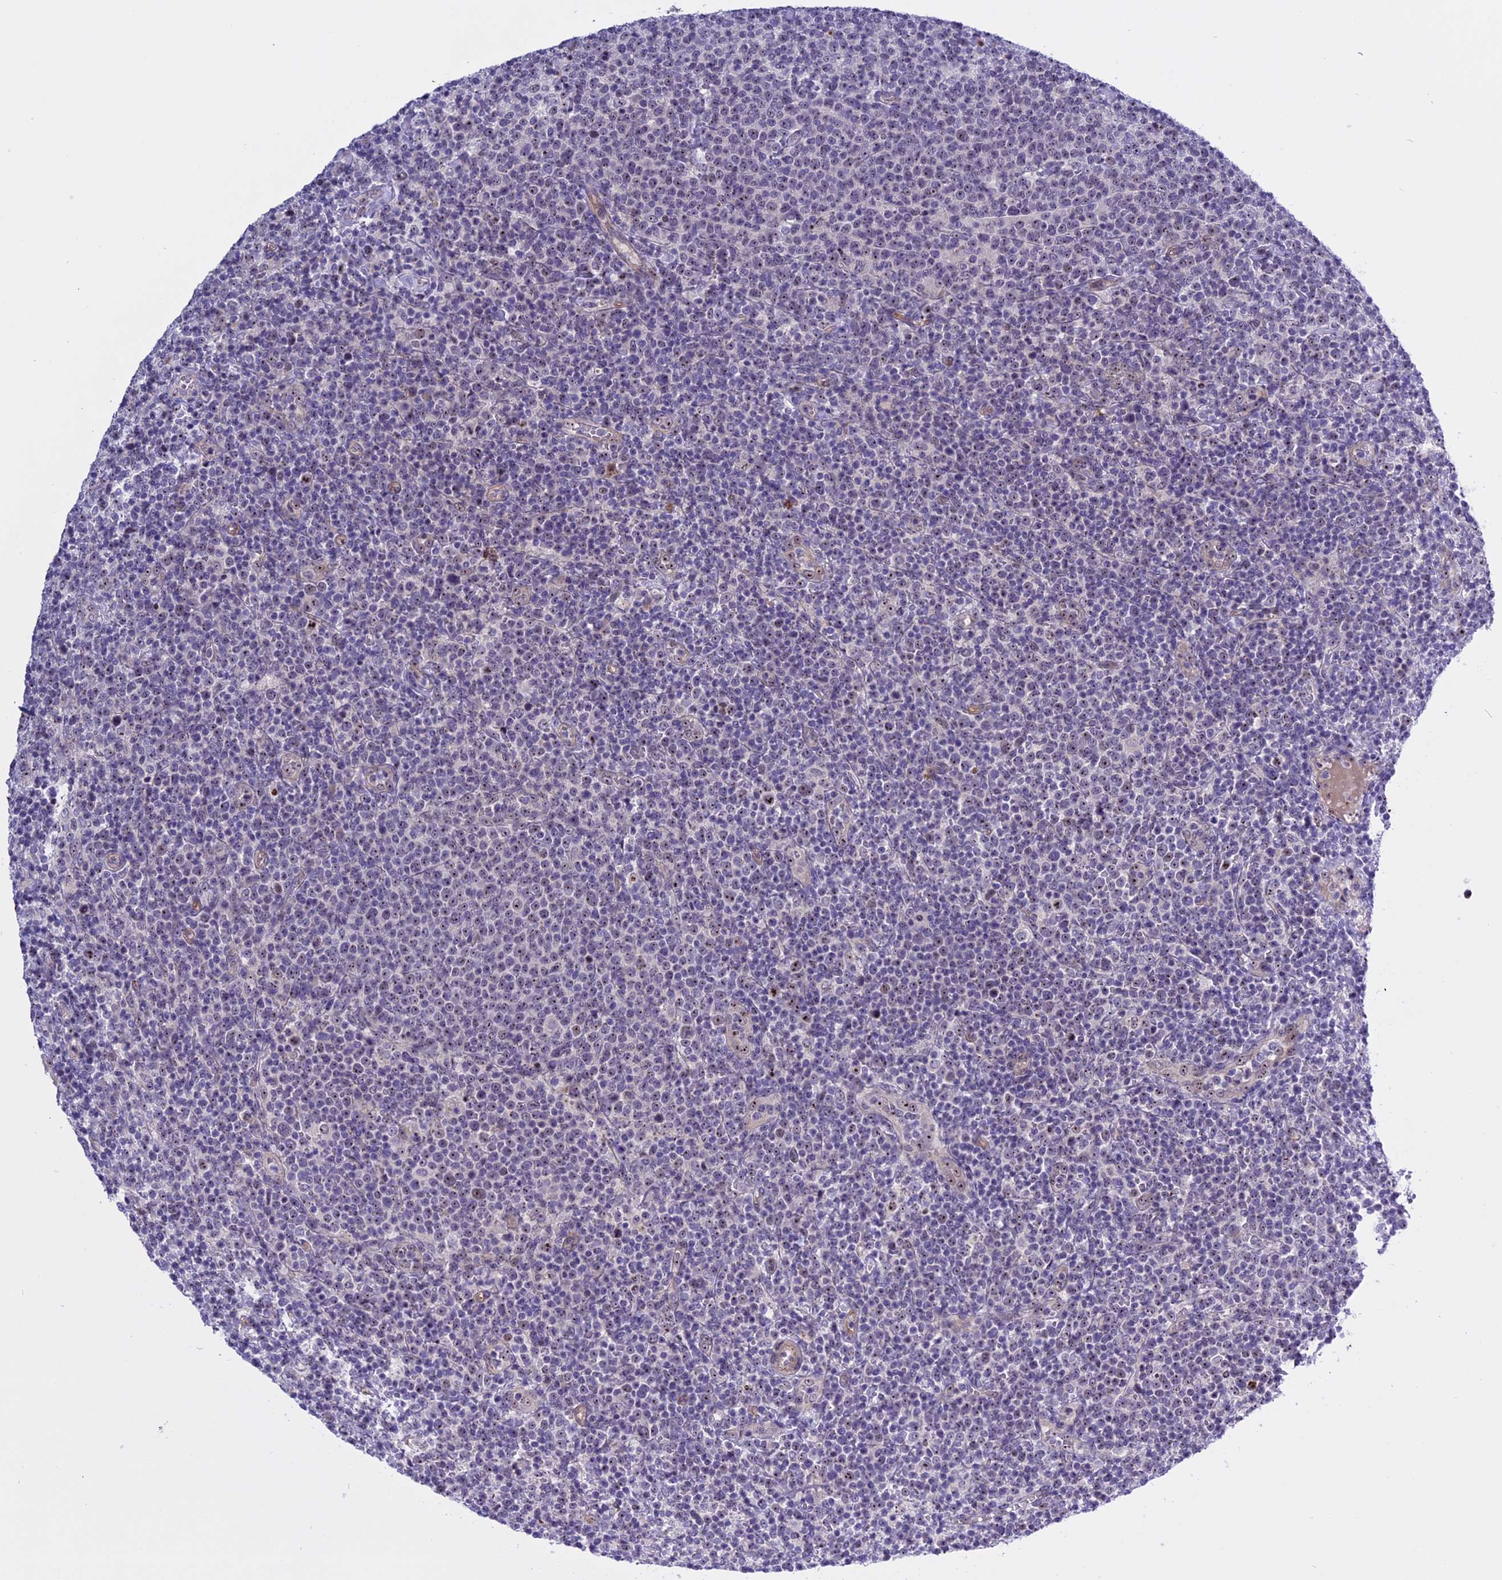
{"staining": {"intensity": "weak", "quantity": ">75%", "location": "nuclear"}, "tissue": "lymphoma", "cell_type": "Tumor cells", "image_type": "cancer", "snomed": [{"axis": "morphology", "description": "Malignant lymphoma, non-Hodgkin's type, High grade"}, {"axis": "topography", "description": "Lymph node"}], "caption": "A brown stain labels weak nuclear staining of a protein in high-grade malignant lymphoma, non-Hodgkin's type tumor cells.", "gene": "TBL3", "patient": {"sex": "male", "age": 61}}